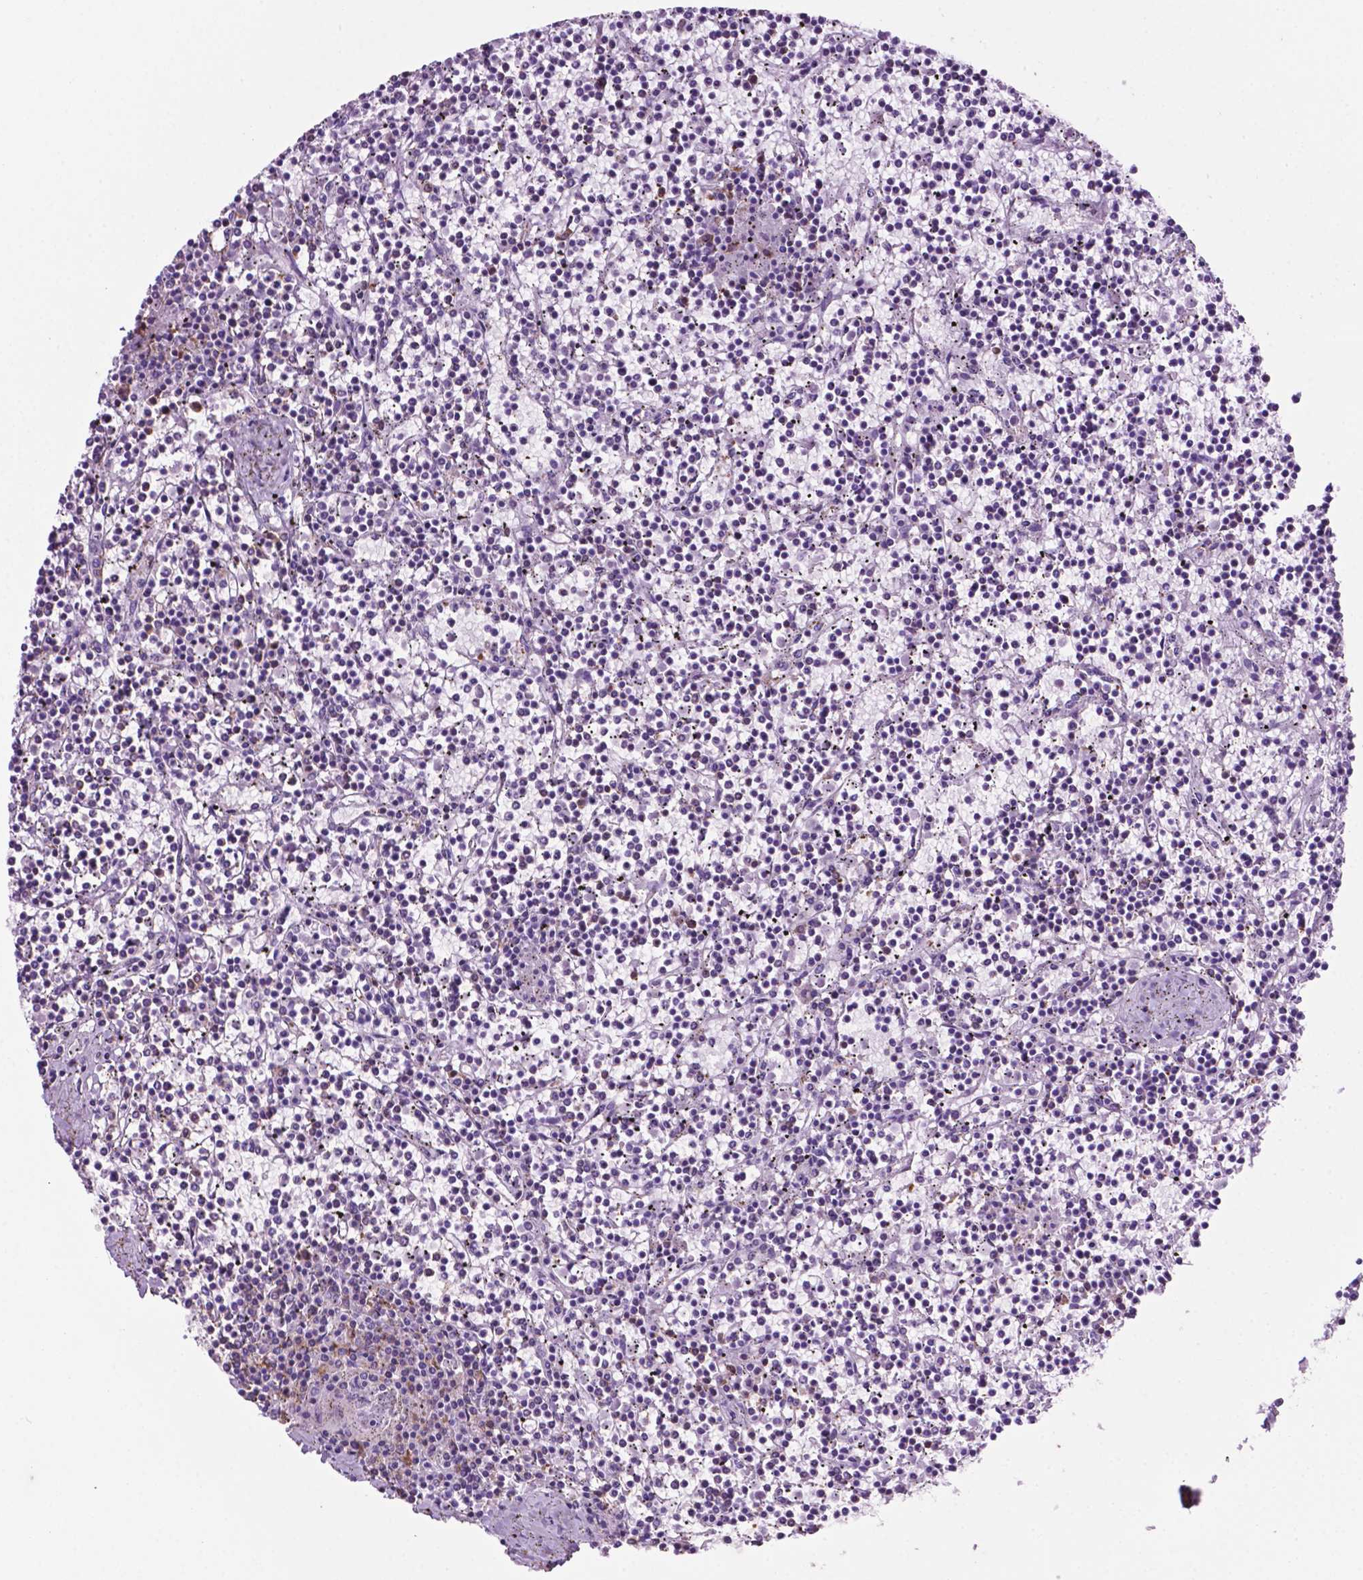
{"staining": {"intensity": "negative", "quantity": "none", "location": "none"}, "tissue": "lymphoma", "cell_type": "Tumor cells", "image_type": "cancer", "snomed": [{"axis": "morphology", "description": "Malignant lymphoma, non-Hodgkin's type, Low grade"}, {"axis": "topography", "description": "Spleen"}], "caption": "DAB immunohistochemical staining of low-grade malignant lymphoma, non-Hodgkin's type shows no significant expression in tumor cells.", "gene": "RPL29", "patient": {"sex": "female", "age": 19}}